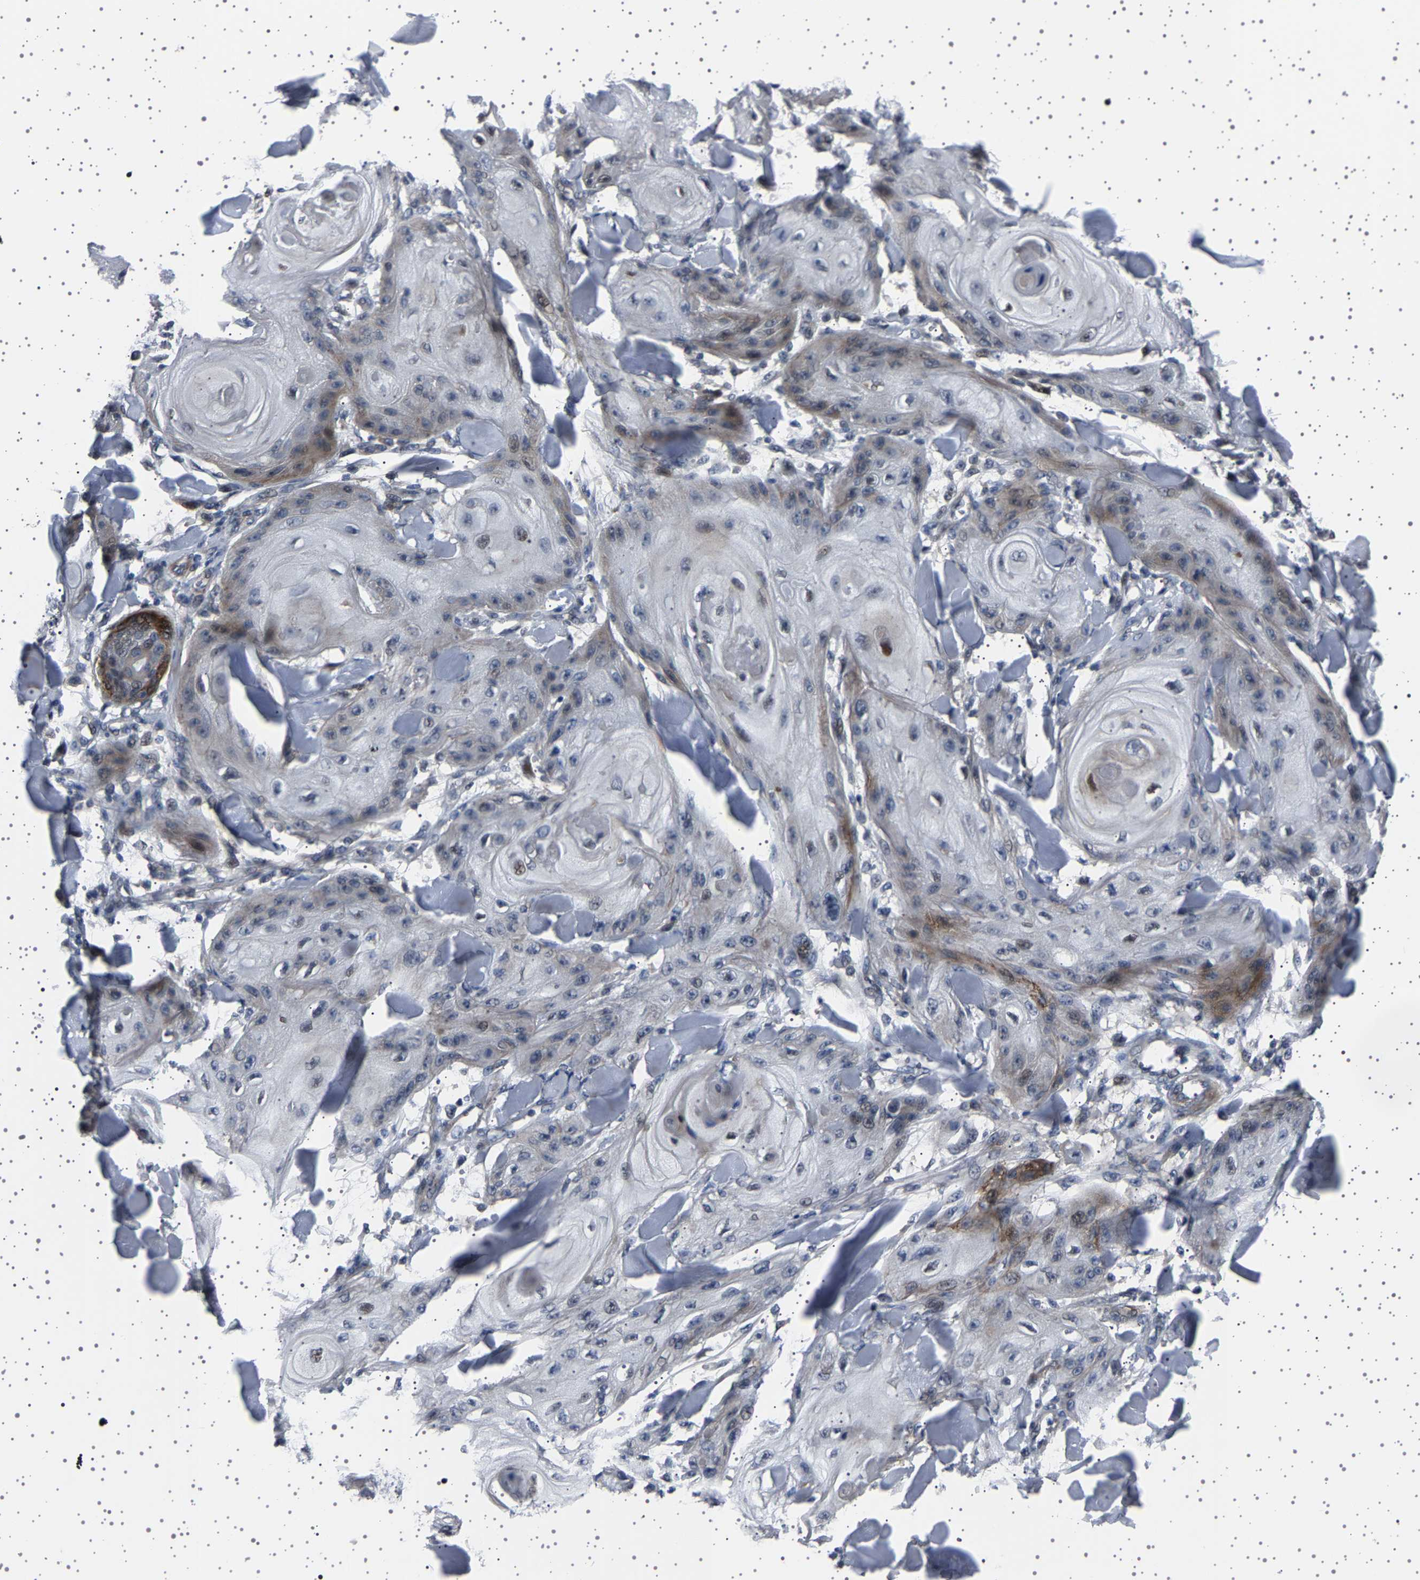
{"staining": {"intensity": "weak", "quantity": "<25%", "location": "cytoplasmic/membranous"}, "tissue": "skin cancer", "cell_type": "Tumor cells", "image_type": "cancer", "snomed": [{"axis": "morphology", "description": "Squamous cell carcinoma, NOS"}, {"axis": "topography", "description": "Skin"}], "caption": "Immunohistochemical staining of human skin squamous cell carcinoma reveals no significant staining in tumor cells.", "gene": "PAK5", "patient": {"sex": "male", "age": 74}}